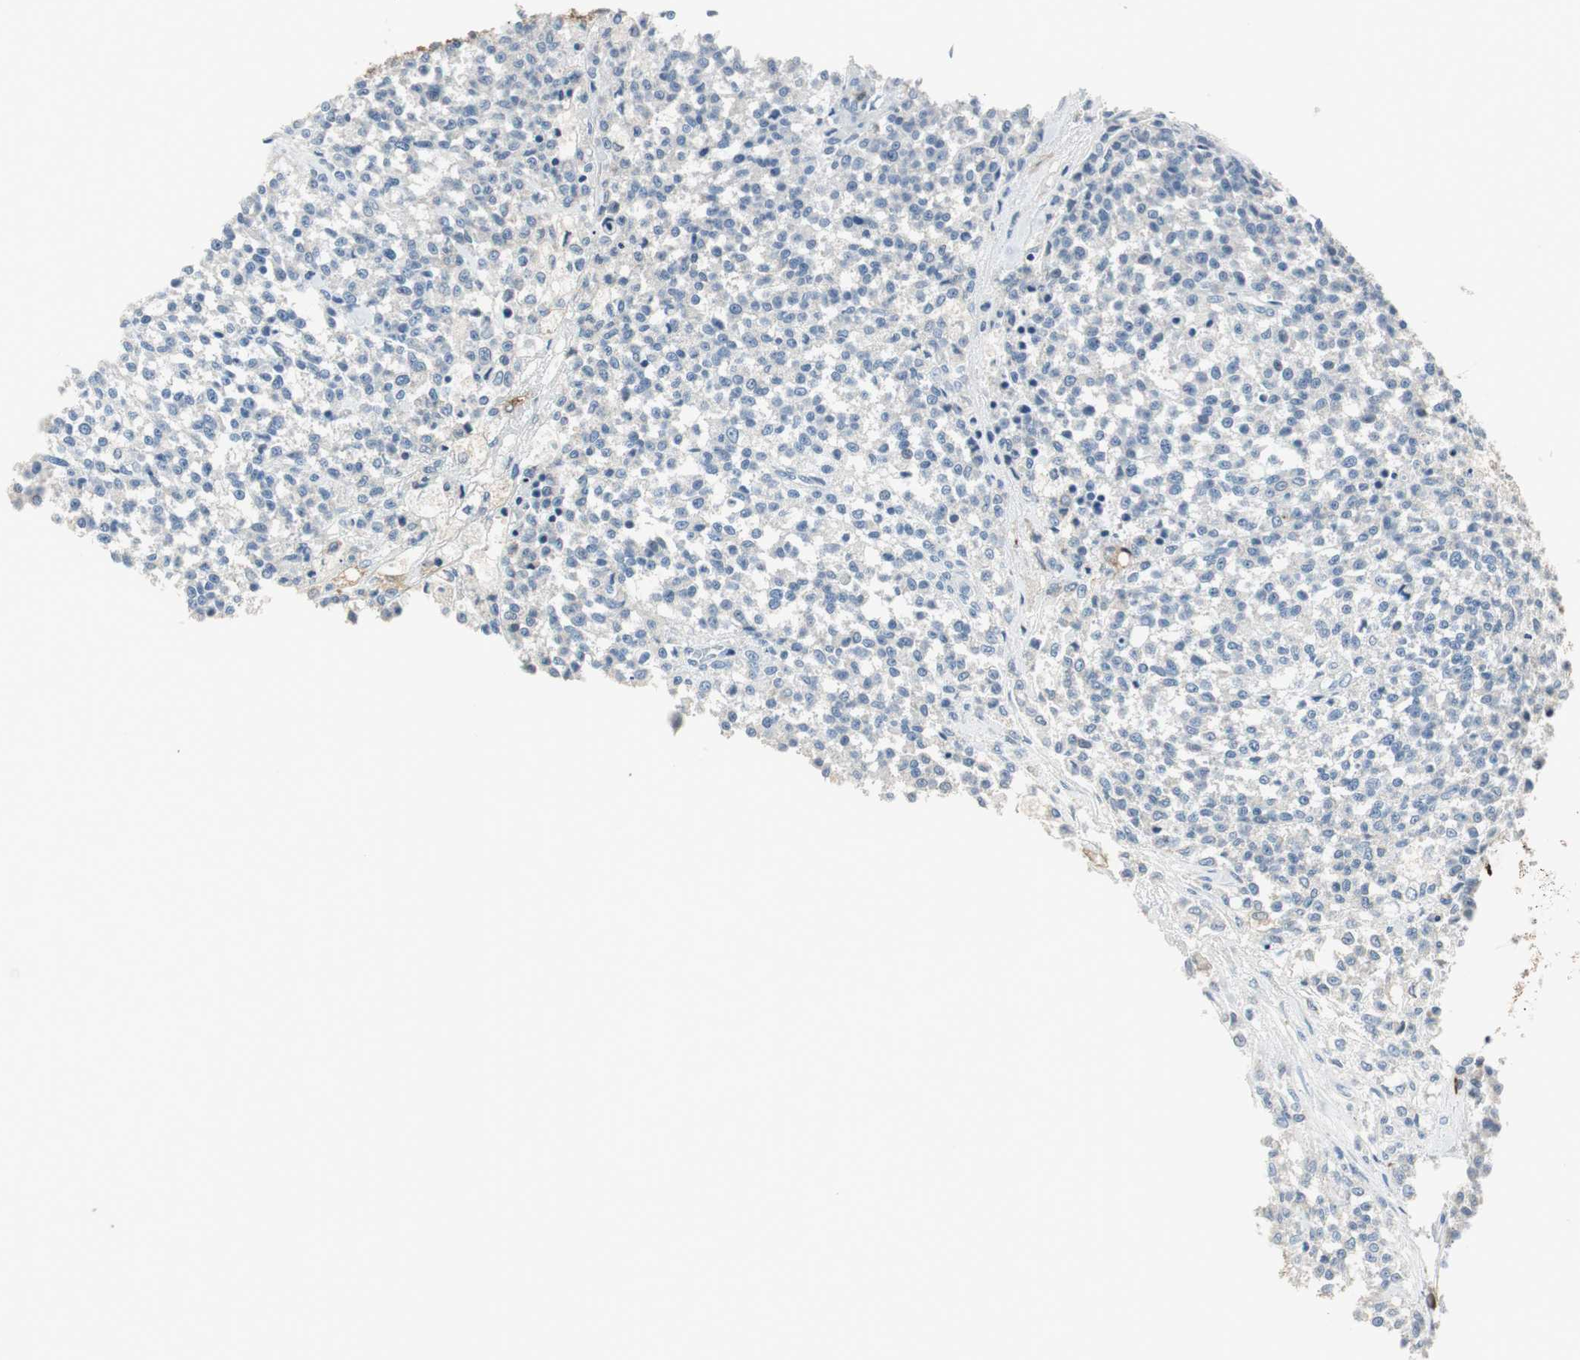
{"staining": {"intensity": "negative", "quantity": "none", "location": "none"}, "tissue": "testis cancer", "cell_type": "Tumor cells", "image_type": "cancer", "snomed": [{"axis": "morphology", "description": "Seminoma, NOS"}, {"axis": "topography", "description": "Testis"}], "caption": "Seminoma (testis) stained for a protein using immunohistochemistry reveals no staining tumor cells.", "gene": "MSTO1", "patient": {"sex": "male", "age": 59}}